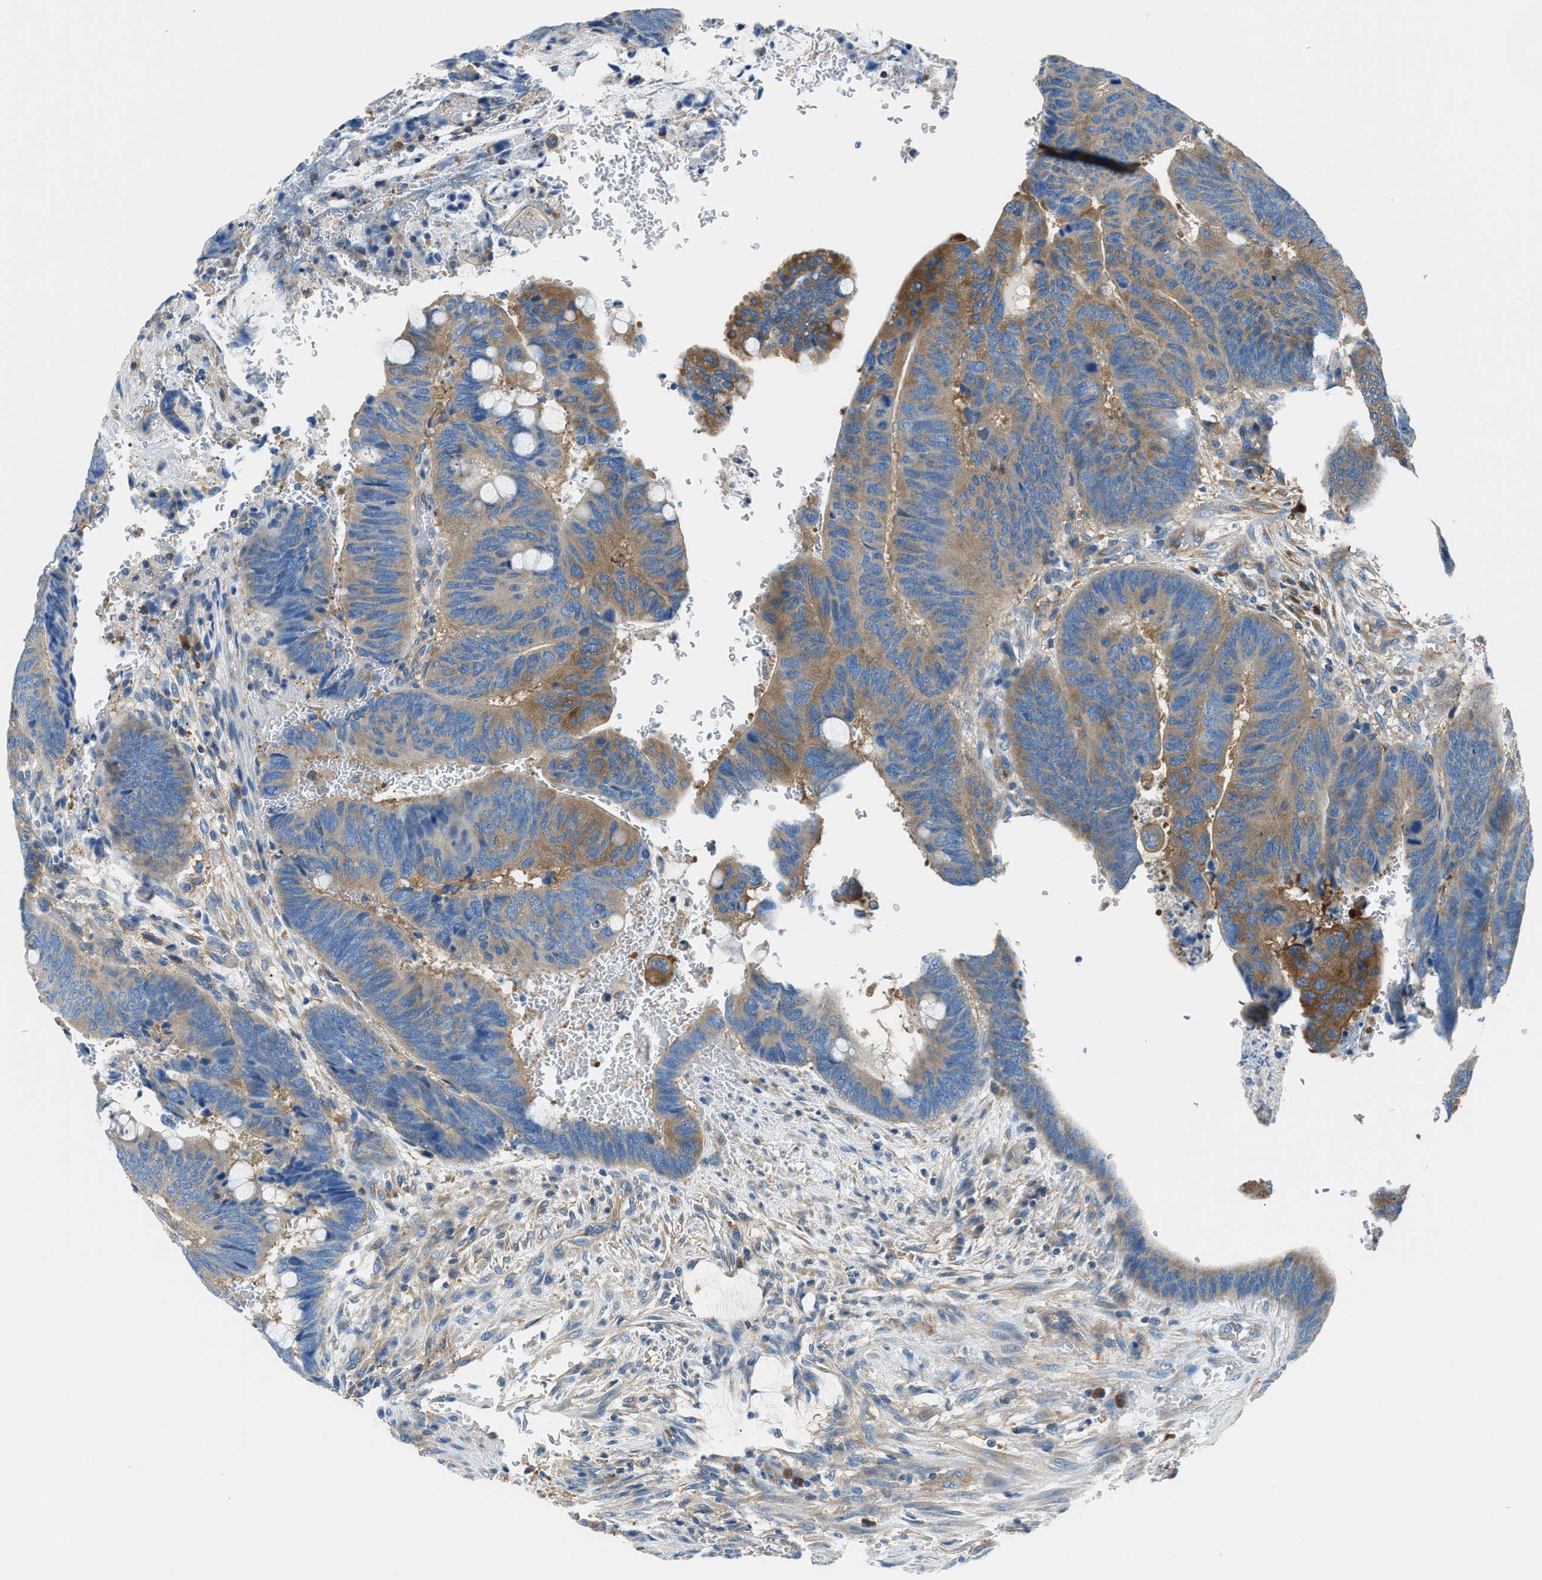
{"staining": {"intensity": "moderate", "quantity": ">75%", "location": "cytoplasmic/membranous"}, "tissue": "colorectal cancer", "cell_type": "Tumor cells", "image_type": "cancer", "snomed": [{"axis": "morphology", "description": "Normal tissue, NOS"}, {"axis": "morphology", "description": "Adenocarcinoma, NOS"}, {"axis": "topography", "description": "Rectum"}], "caption": "A brown stain shows moderate cytoplasmic/membranous expression of a protein in colorectal cancer tumor cells. (DAB (3,3'-diaminobenzidine) IHC, brown staining for protein, blue staining for nuclei).", "gene": "SARS1", "patient": {"sex": "male", "age": 92}}